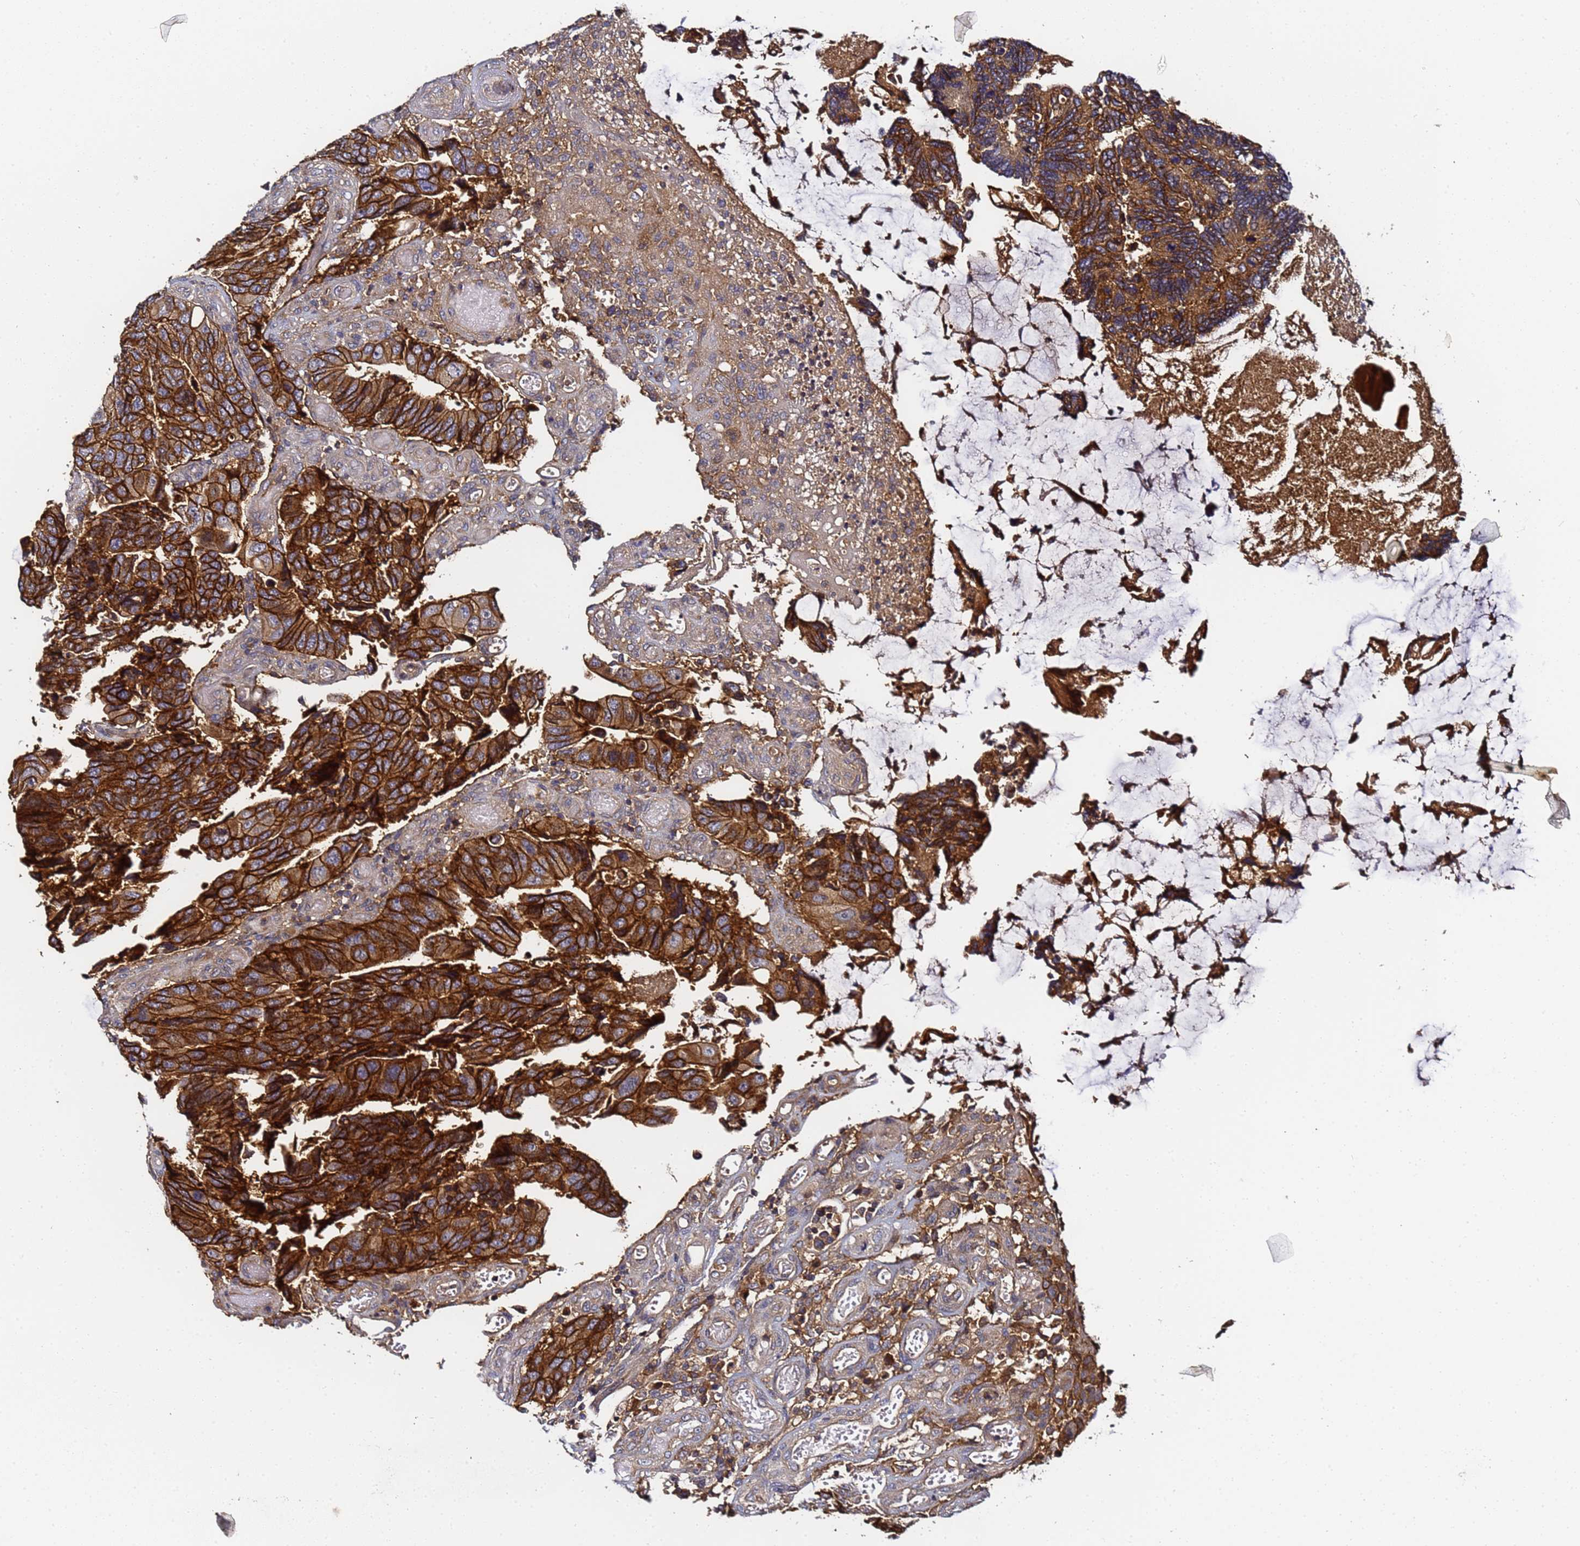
{"staining": {"intensity": "strong", "quantity": ">75%", "location": "cytoplasmic/membranous"}, "tissue": "colorectal cancer", "cell_type": "Tumor cells", "image_type": "cancer", "snomed": [{"axis": "morphology", "description": "Adenocarcinoma, NOS"}, {"axis": "topography", "description": "Colon"}], "caption": "Strong cytoplasmic/membranous positivity is identified in approximately >75% of tumor cells in adenocarcinoma (colorectal).", "gene": "LRRC69", "patient": {"sex": "male", "age": 87}}